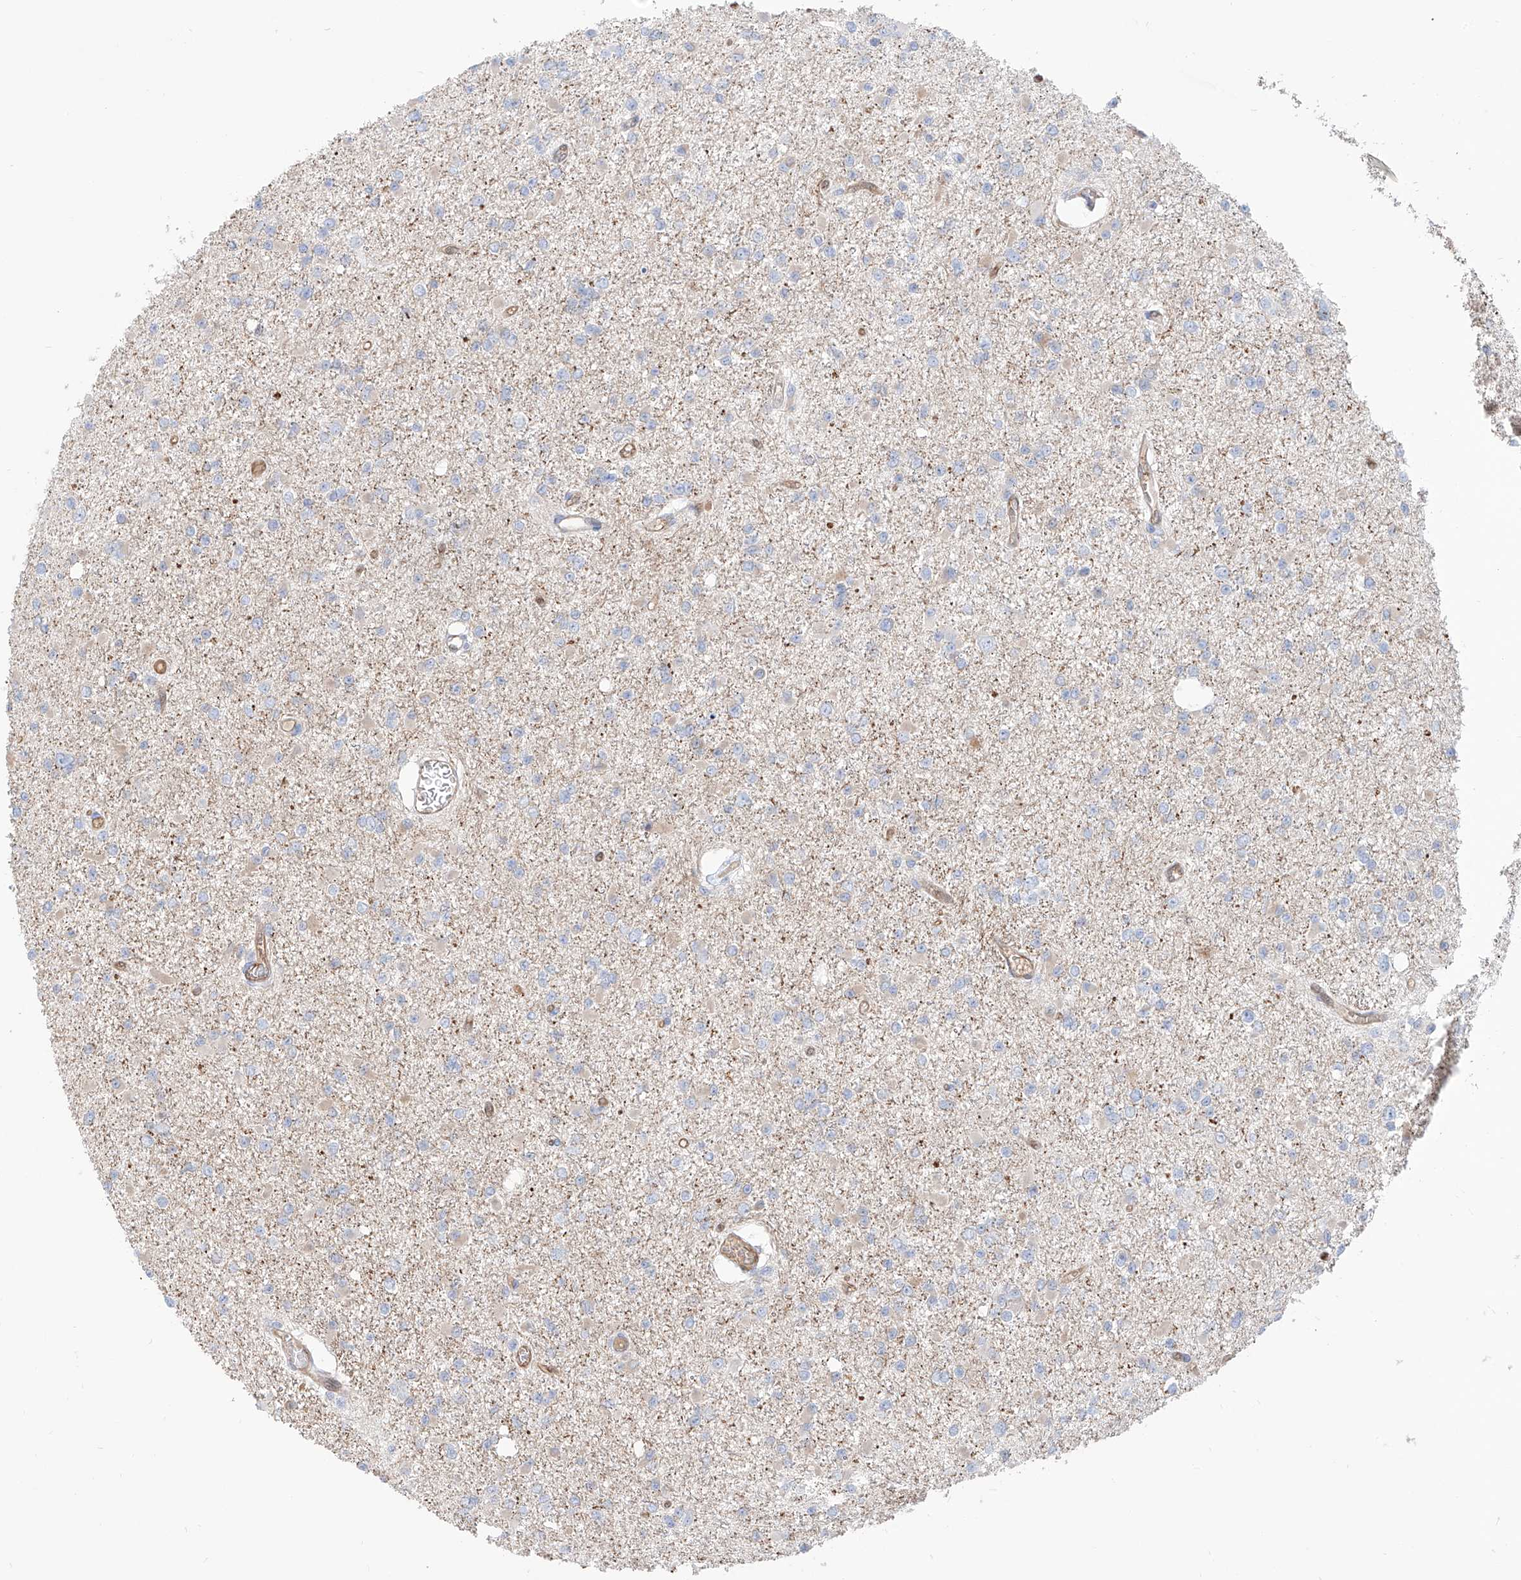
{"staining": {"intensity": "negative", "quantity": "none", "location": "none"}, "tissue": "glioma", "cell_type": "Tumor cells", "image_type": "cancer", "snomed": [{"axis": "morphology", "description": "Glioma, malignant, Low grade"}, {"axis": "topography", "description": "Brain"}], "caption": "Immunohistochemistry of human glioma demonstrates no positivity in tumor cells.", "gene": "PDXK", "patient": {"sex": "female", "age": 22}}